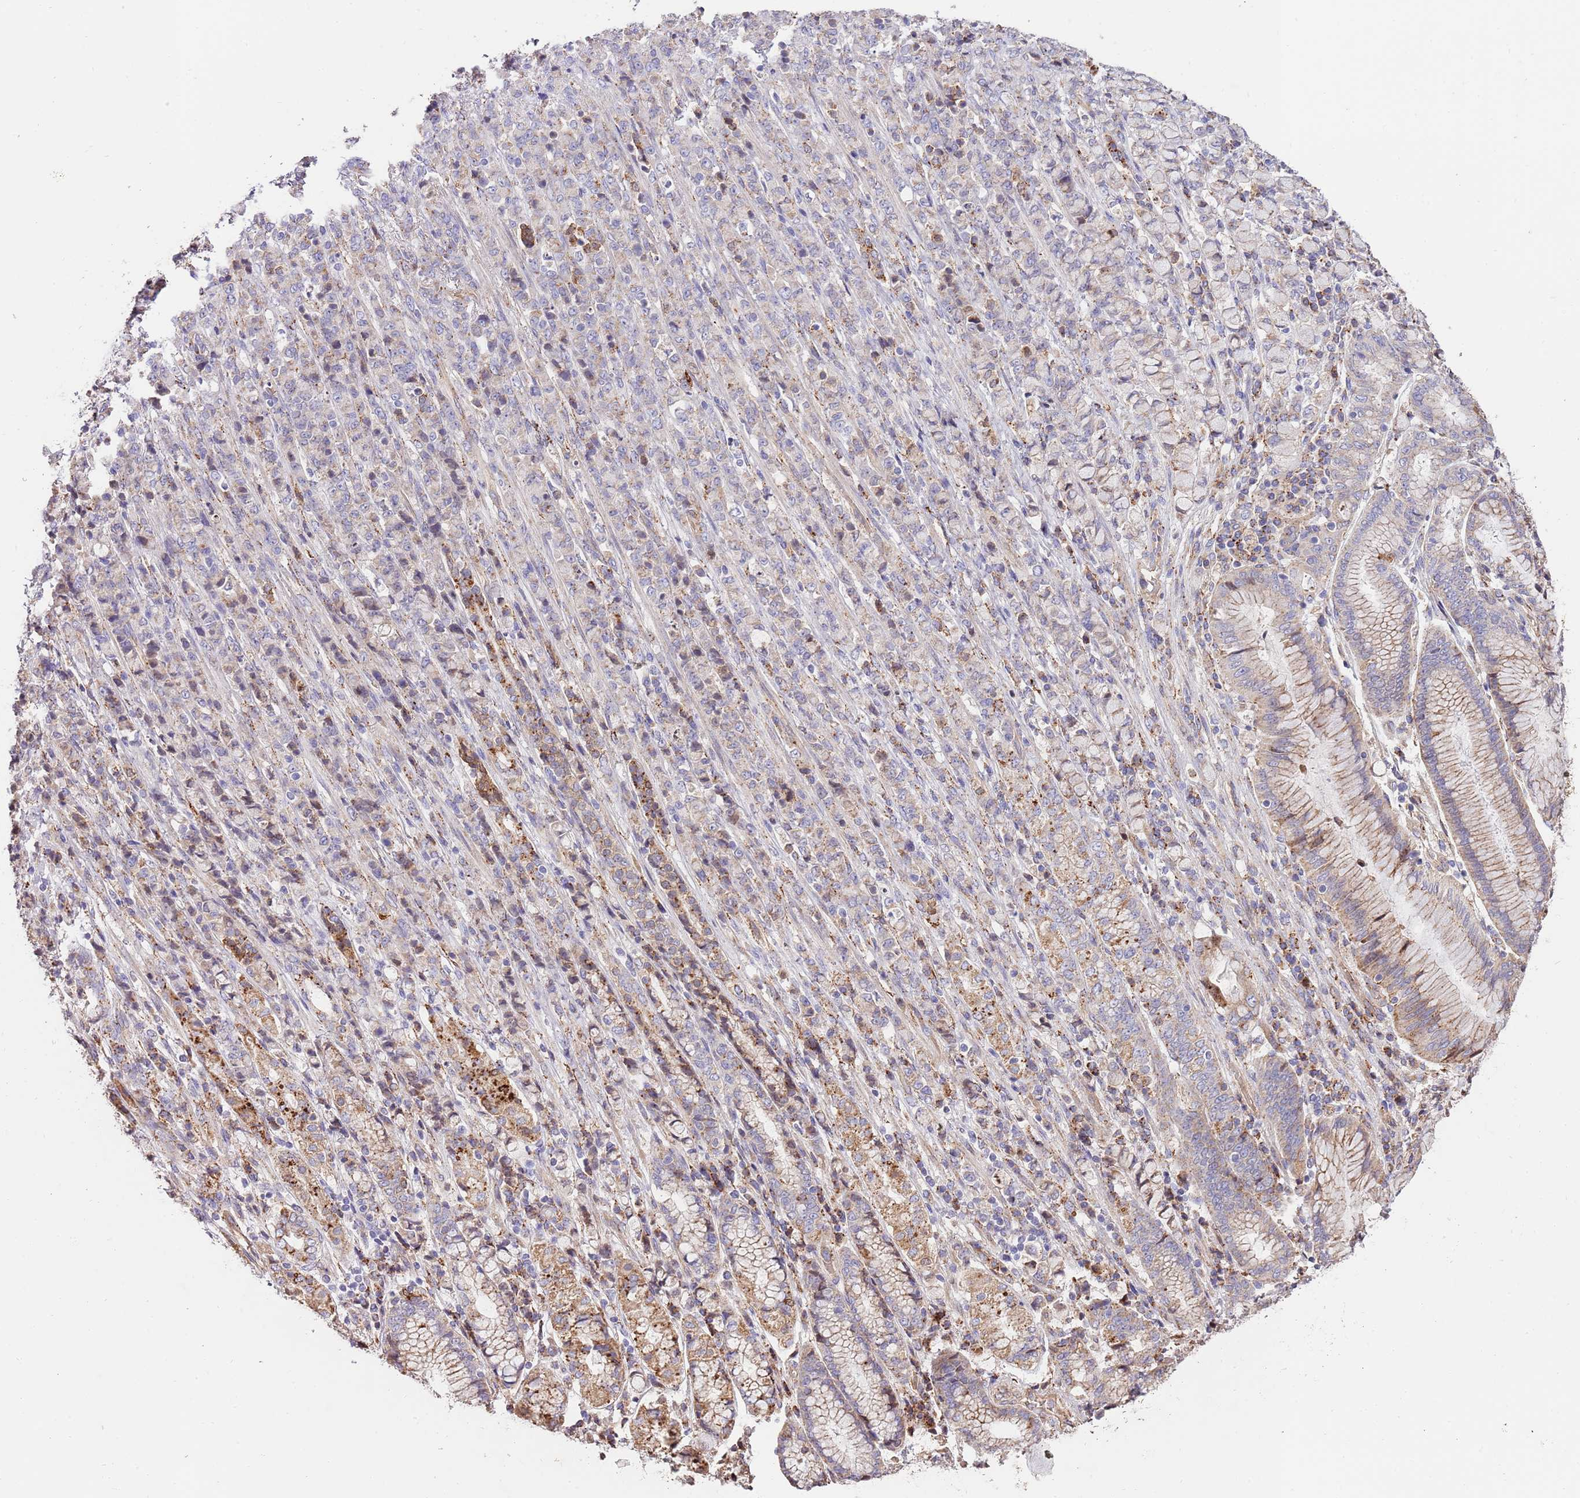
{"staining": {"intensity": "weak", "quantity": "25%-75%", "location": "cytoplasmic/membranous"}, "tissue": "stomach cancer", "cell_type": "Tumor cells", "image_type": "cancer", "snomed": [{"axis": "morphology", "description": "Adenocarcinoma, NOS"}, {"axis": "topography", "description": "Stomach"}], "caption": "IHC staining of stomach cancer (adenocarcinoma), which demonstrates low levels of weak cytoplasmic/membranous staining in approximately 25%-75% of tumor cells indicating weak cytoplasmic/membranous protein expression. The staining was performed using DAB (3,3'-diaminobenzidine) (brown) for protein detection and nuclei were counterstained in hematoxylin (blue).", "gene": "DOCK6", "patient": {"sex": "female", "age": 79}}